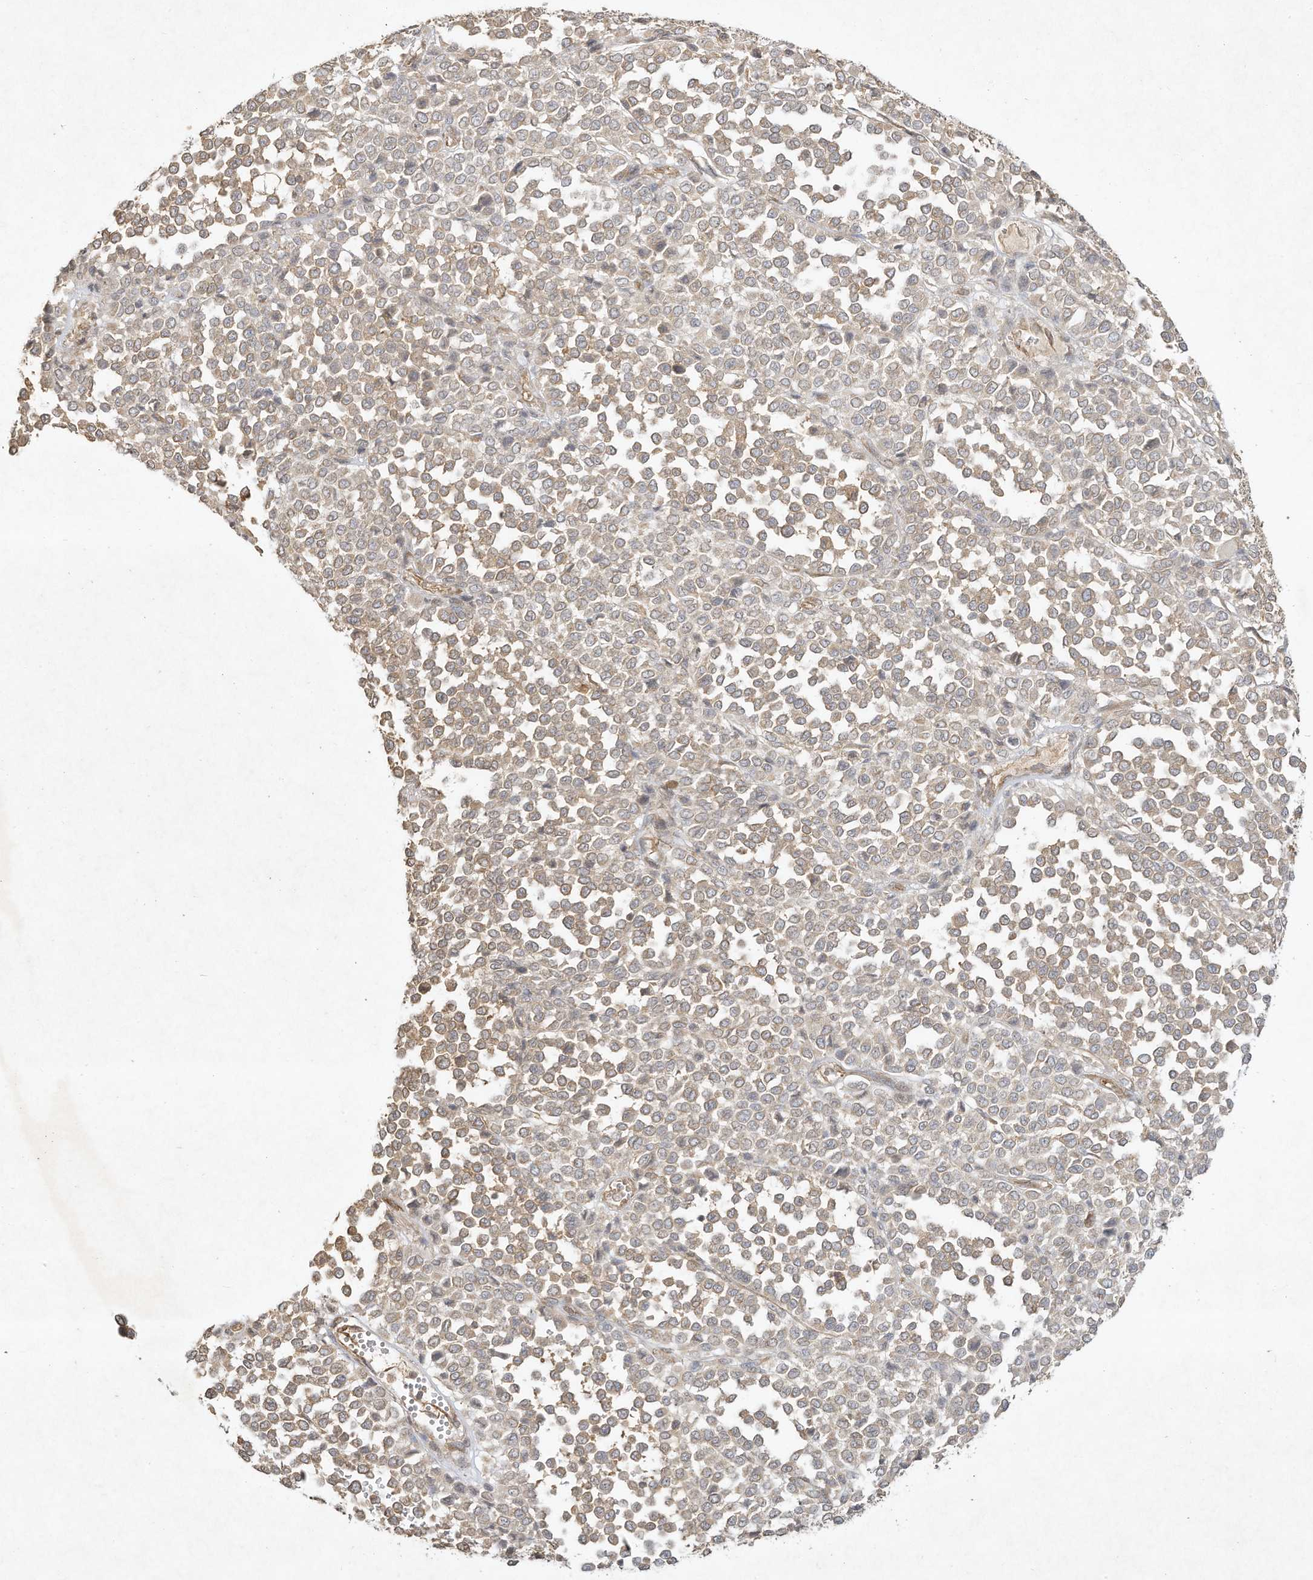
{"staining": {"intensity": "weak", "quantity": ">75%", "location": "cytoplasmic/membranous"}, "tissue": "melanoma", "cell_type": "Tumor cells", "image_type": "cancer", "snomed": [{"axis": "morphology", "description": "Malignant melanoma, Metastatic site"}, {"axis": "topography", "description": "Pancreas"}], "caption": "Immunohistochemical staining of human melanoma shows low levels of weak cytoplasmic/membranous protein positivity in about >75% of tumor cells. Using DAB (3,3'-diaminobenzidine) (brown) and hematoxylin (blue) stains, captured at high magnification using brightfield microscopy.", "gene": "DYNC1I2", "patient": {"sex": "female", "age": 30}}